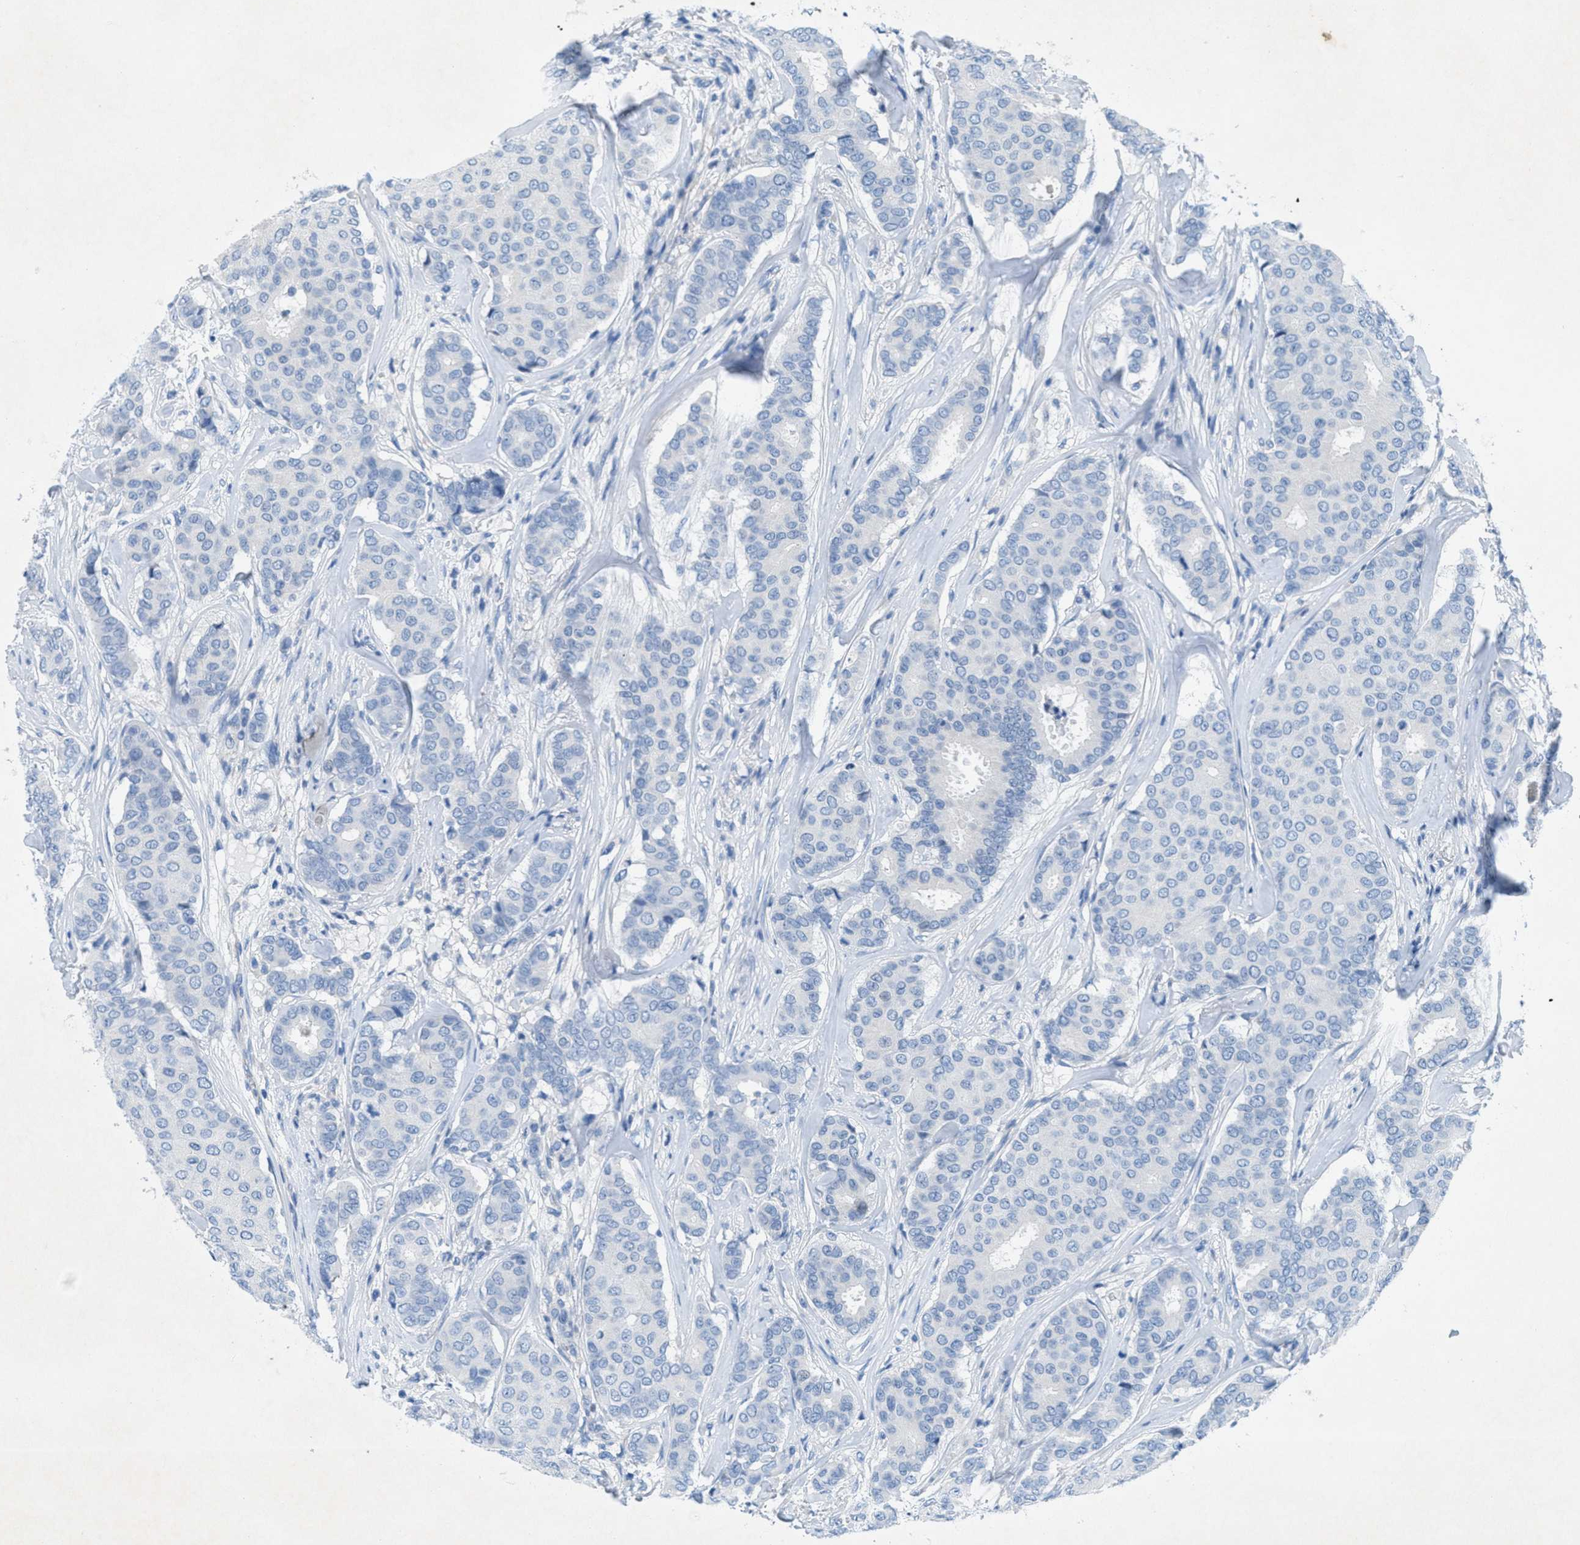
{"staining": {"intensity": "negative", "quantity": "none", "location": "none"}, "tissue": "breast cancer", "cell_type": "Tumor cells", "image_type": "cancer", "snomed": [{"axis": "morphology", "description": "Duct carcinoma"}, {"axis": "topography", "description": "Breast"}], "caption": "The immunohistochemistry (IHC) image has no significant expression in tumor cells of breast cancer tissue.", "gene": "GALNT17", "patient": {"sex": "female", "age": 75}}